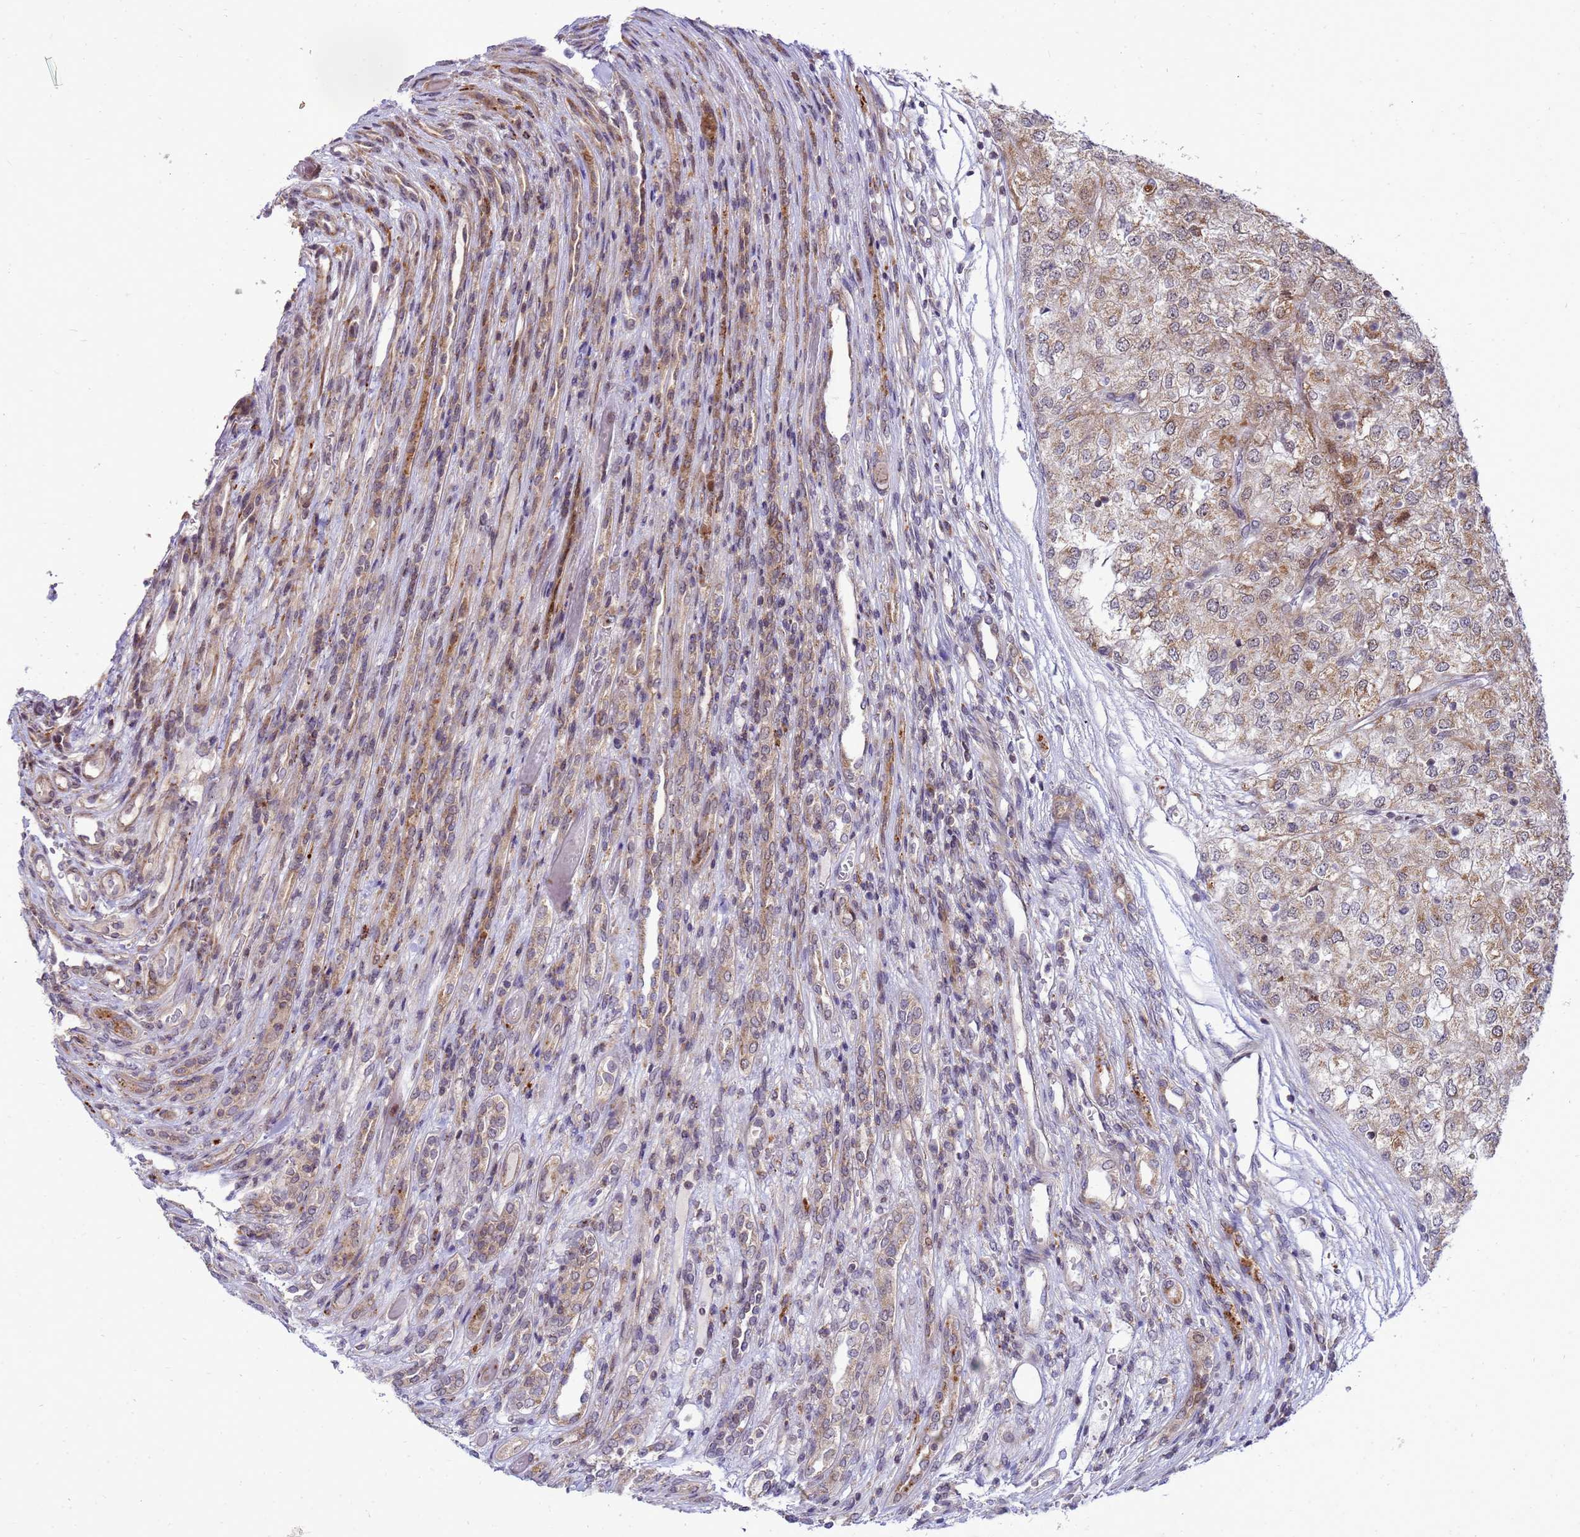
{"staining": {"intensity": "moderate", "quantity": ">75%", "location": "cytoplasmic/membranous"}, "tissue": "renal cancer", "cell_type": "Tumor cells", "image_type": "cancer", "snomed": [{"axis": "morphology", "description": "Adenocarcinoma, NOS"}, {"axis": "topography", "description": "Kidney"}], "caption": "Tumor cells exhibit moderate cytoplasmic/membranous staining in about >75% of cells in renal cancer (adenocarcinoma).", "gene": "C12orf43", "patient": {"sex": "female", "age": 54}}